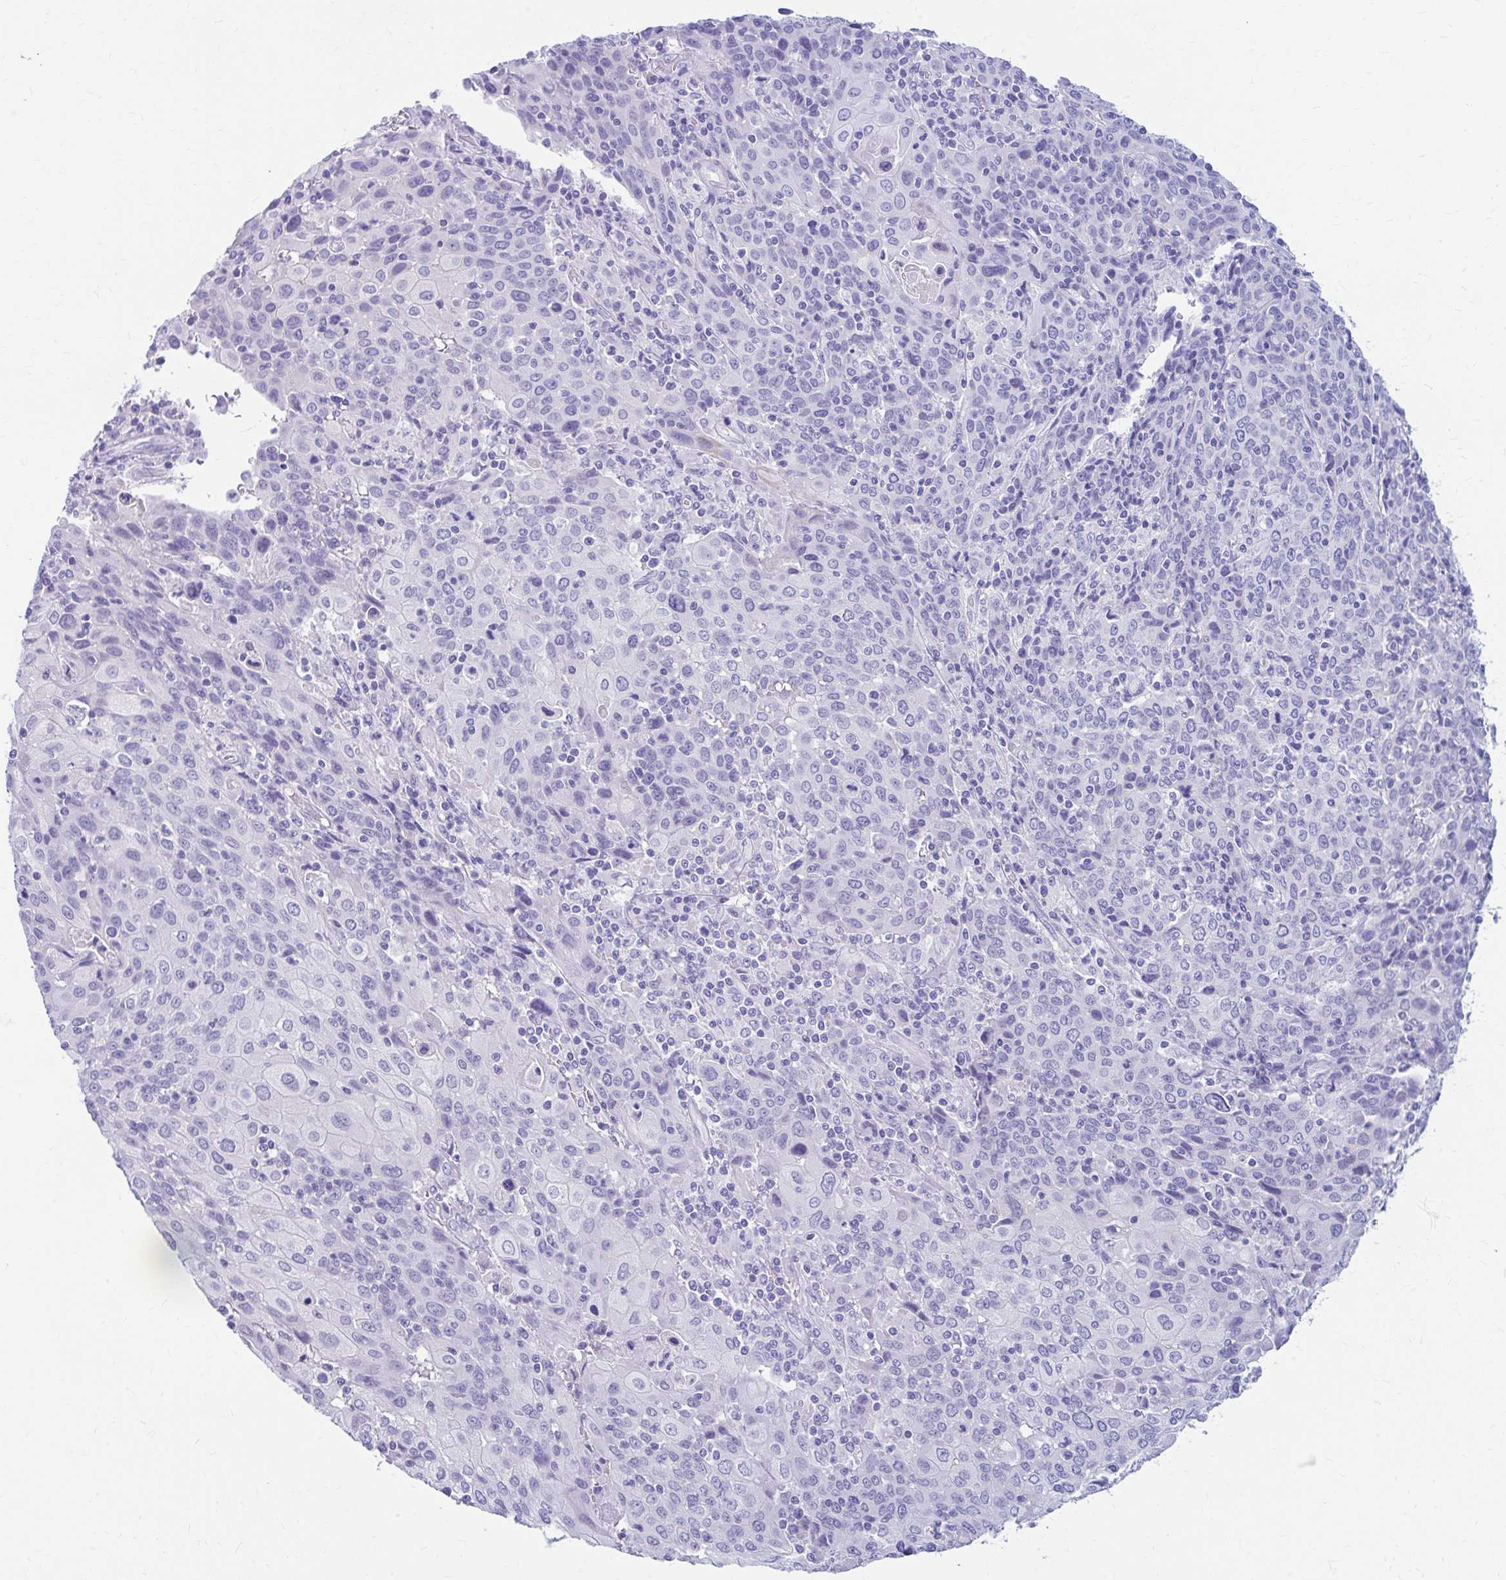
{"staining": {"intensity": "negative", "quantity": "none", "location": "none"}, "tissue": "cervical cancer", "cell_type": "Tumor cells", "image_type": "cancer", "snomed": [{"axis": "morphology", "description": "Squamous cell carcinoma, NOS"}, {"axis": "topography", "description": "Cervix"}], "caption": "This histopathology image is of cervical squamous cell carcinoma stained with immunohistochemistry (IHC) to label a protein in brown with the nuclei are counter-stained blue. There is no staining in tumor cells.", "gene": "NSG2", "patient": {"sex": "female", "age": 67}}